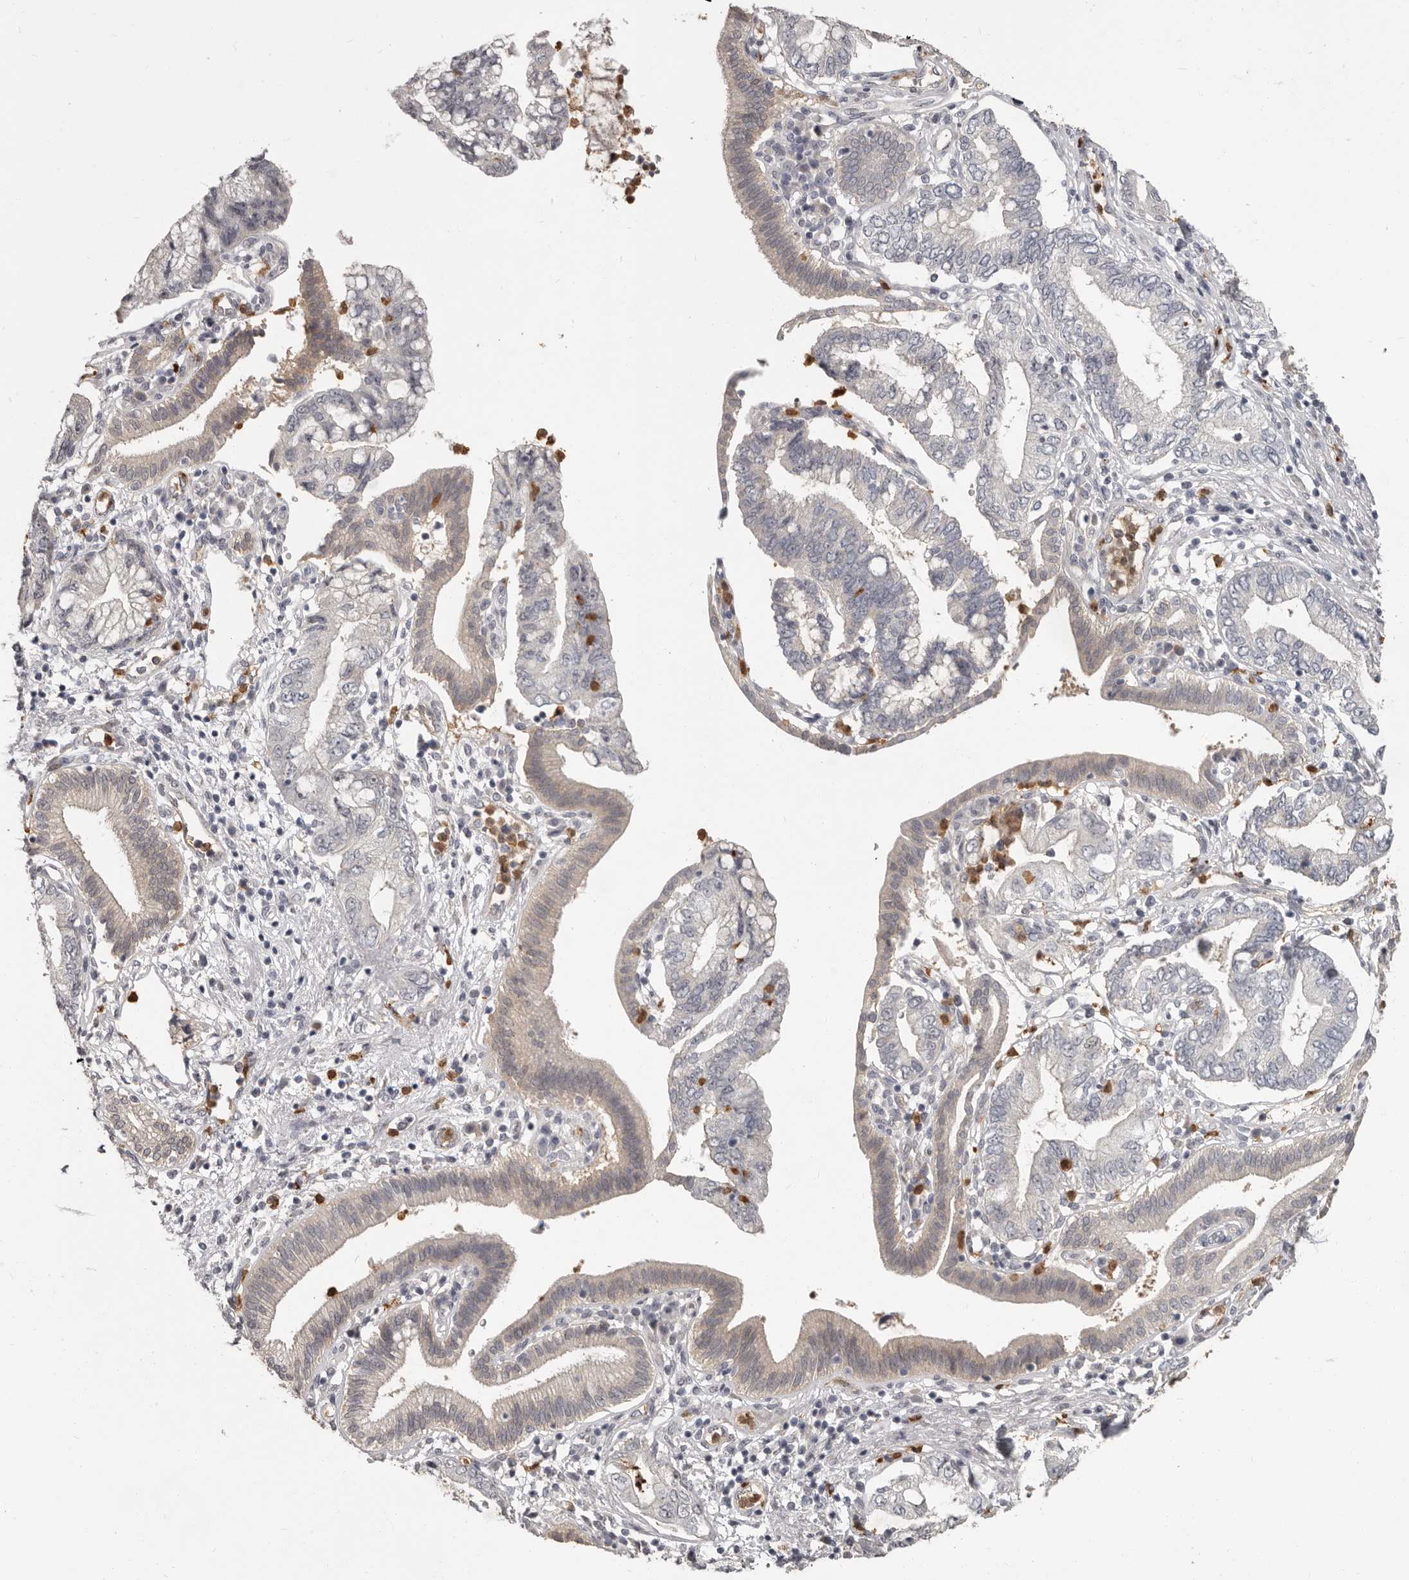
{"staining": {"intensity": "weak", "quantity": "25%-75%", "location": "cytoplasmic/membranous"}, "tissue": "pancreatic cancer", "cell_type": "Tumor cells", "image_type": "cancer", "snomed": [{"axis": "morphology", "description": "Adenocarcinoma, NOS"}, {"axis": "topography", "description": "Pancreas"}], "caption": "Human adenocarcinoma (pancreatic) stained with a protein marker shows weak staining in tumor cells.", "gene": "GPR157", "patient": {"sex": "female", "age": 73}}